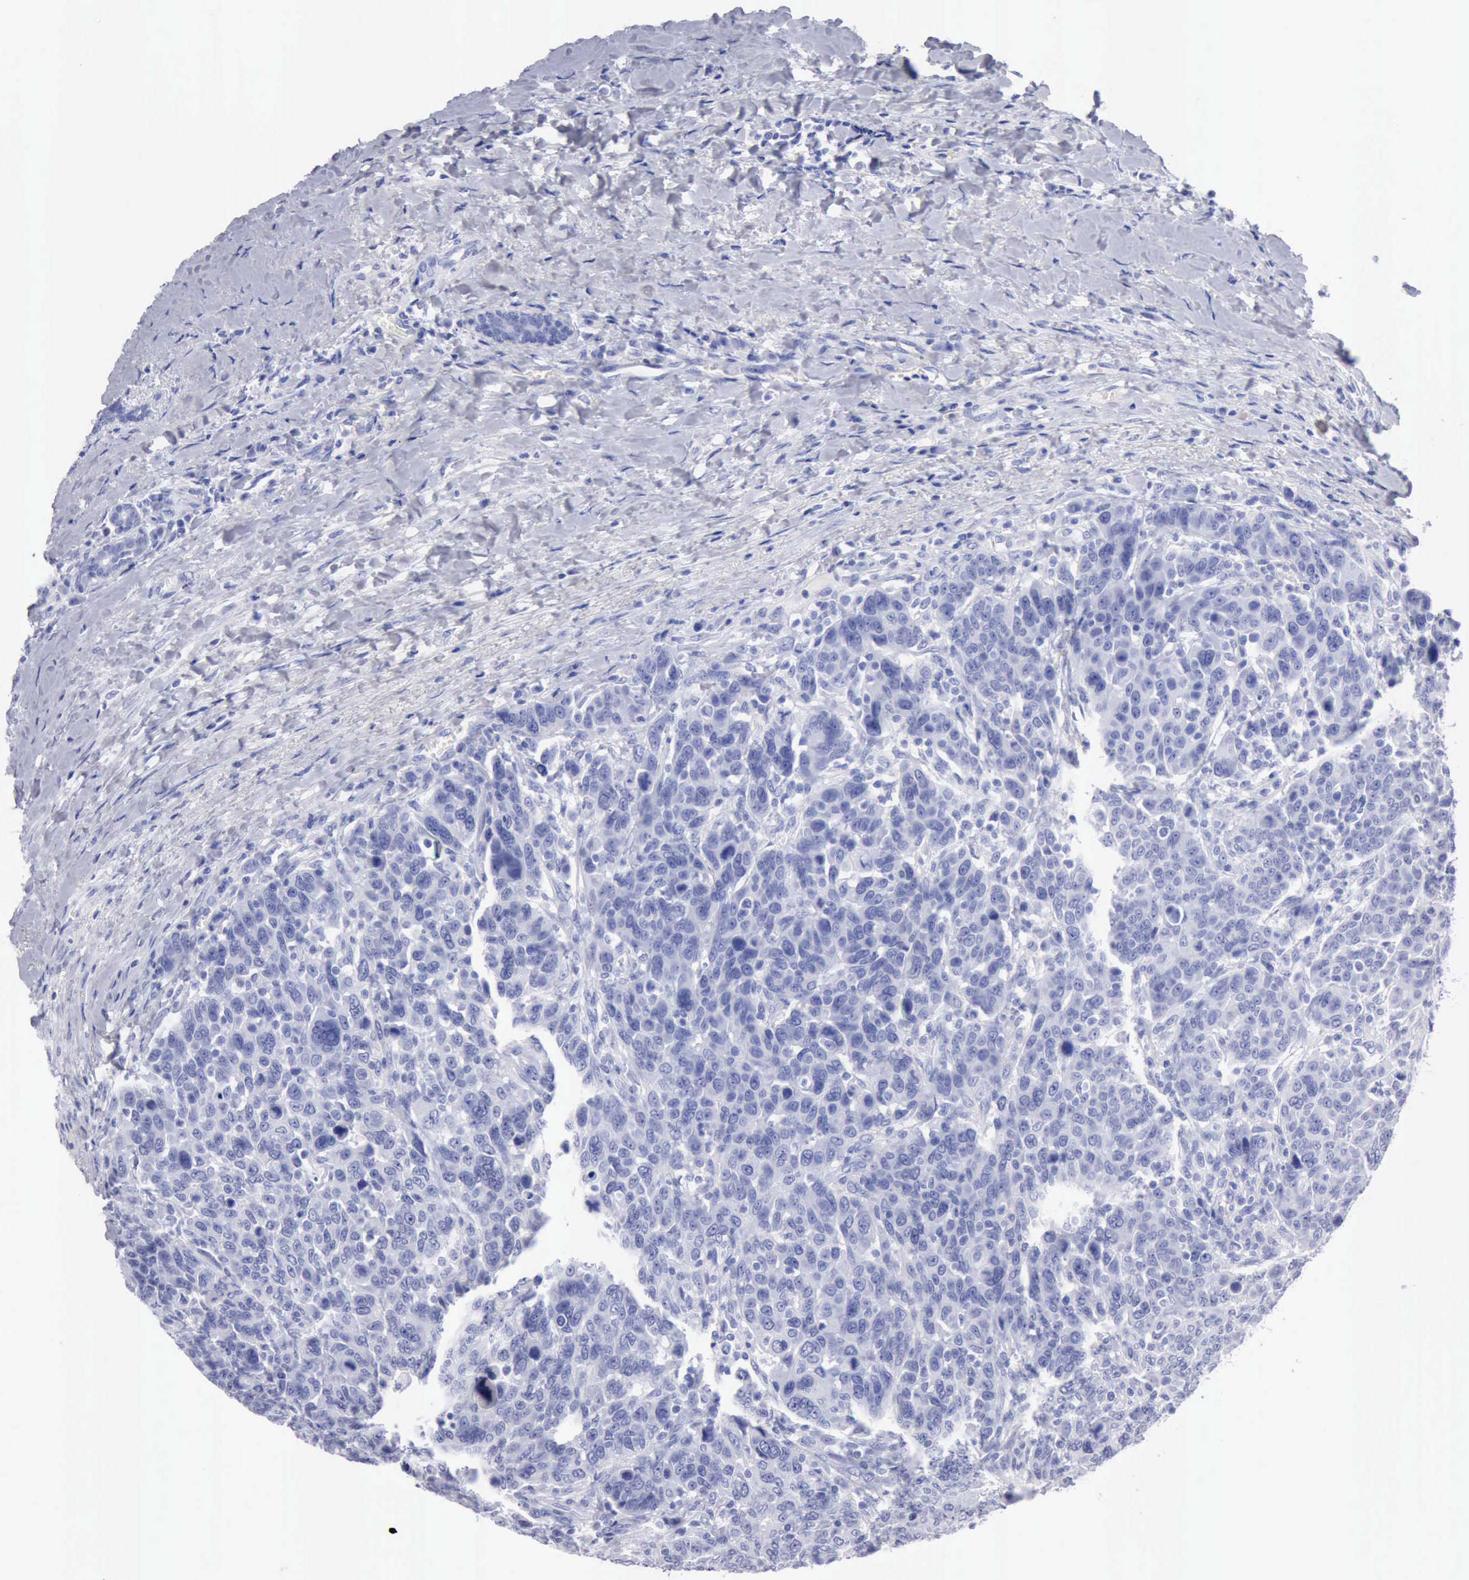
{"staining": {"intensity": "negative", "quantity": "none", "location": "none"}, "tissue": "breast cancer", "cell_type": "Tumor cells", "image_type": "cancer", "snomed": [{"axis": "morphology", "description": "Duct carcinoma"}, {"axis": "topography", "description": "Breast"}], "caption": "This is an immunohistochemistry (IHC) micrograph of invasive ductal carcinoma (breast). There is no positivity in tumor cells.", "gene": "CYP19A1", "patient": {"sex": "female", "age": 37}}